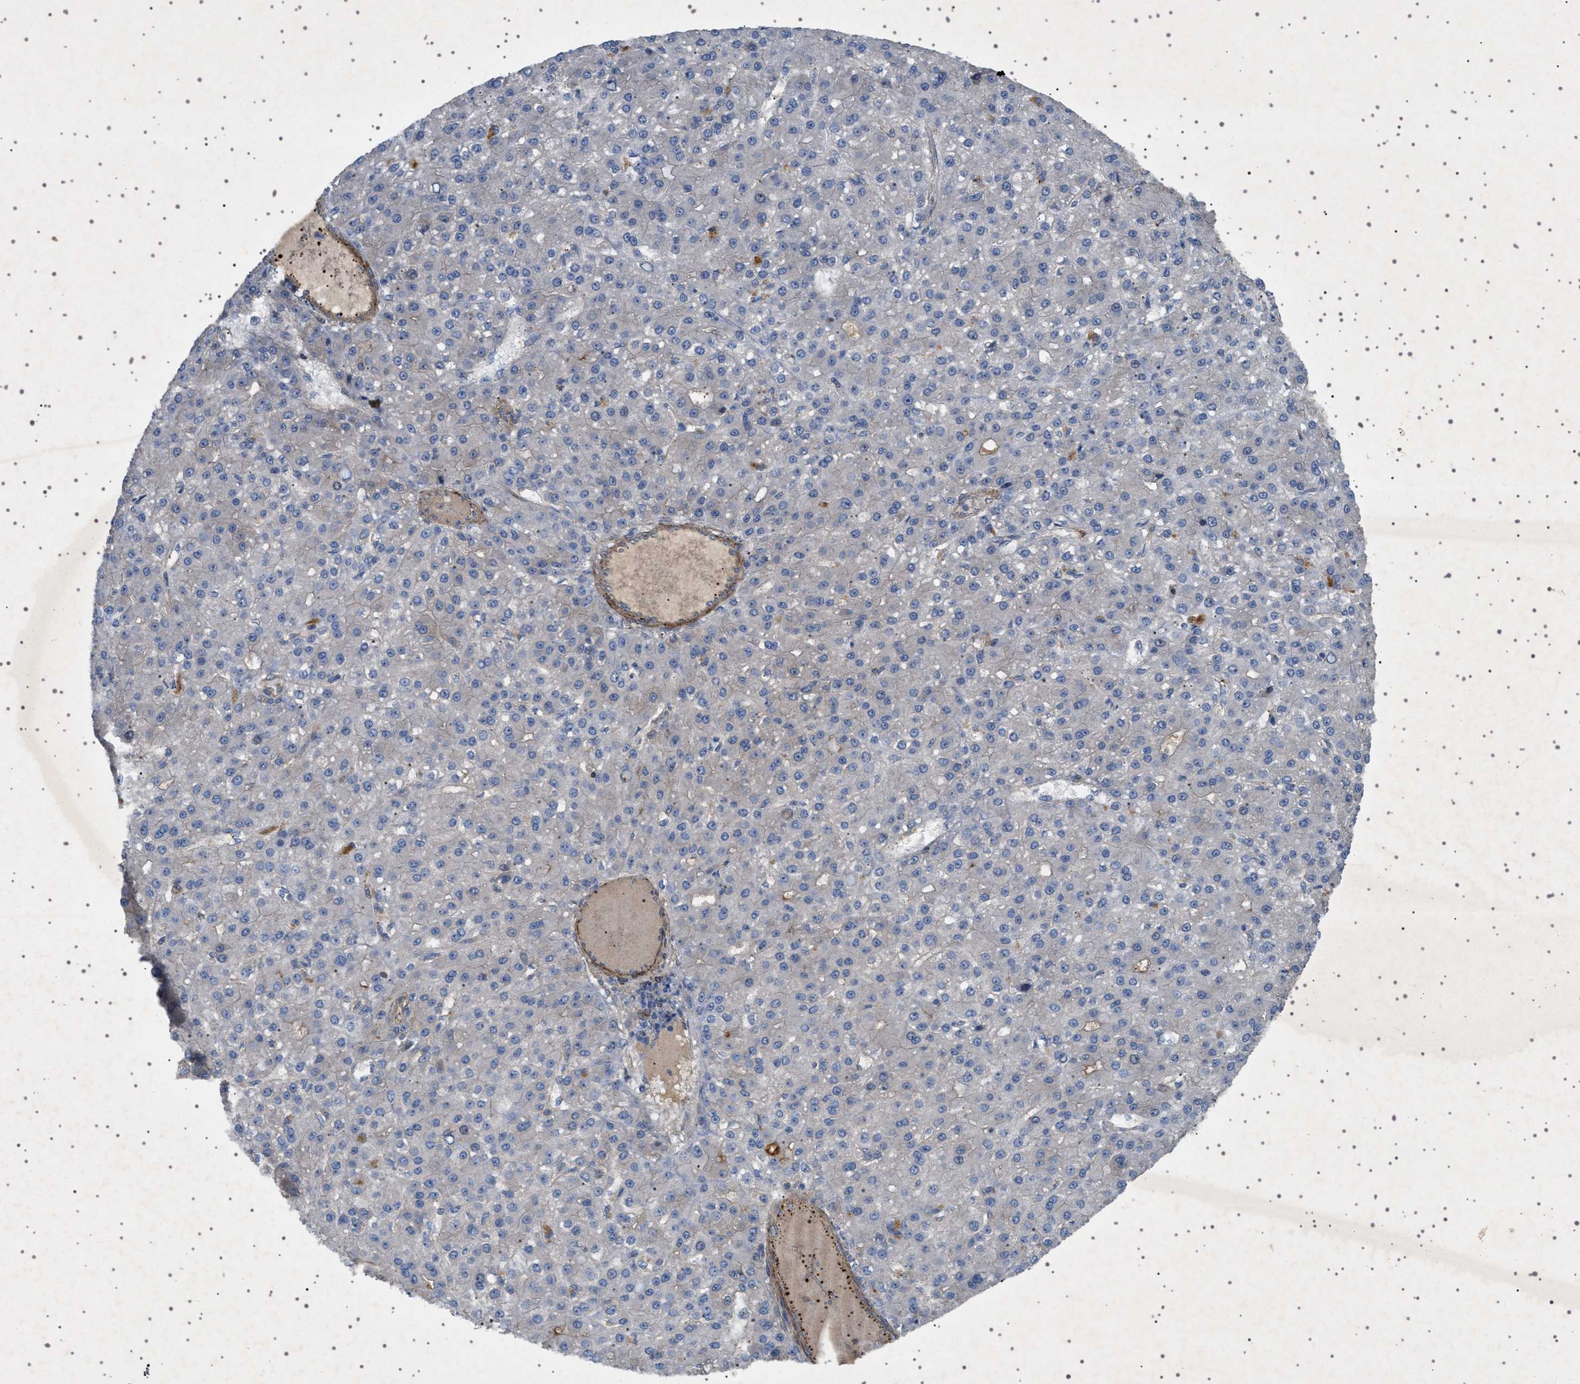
{"staining": {"intensity": "negative", "quantity": "none", "location": "none"}, "tissue": "liver cancer", "cell_type": "Tumor cells", "image_type": "cancer", "snomed": [{"axis": "morphology", "description": "Carcinoma, Hepatocellular, NOS"}, {"axis": "topography", "description": "Liver"}], "caption": "A high-resolution image shows immunohistochemistry (IHC) staining of liver cancer, which reveals no significant positivity in tumor cells.", "gene": "CCDC186", "patient": {"sex": "male", "age": 67}}